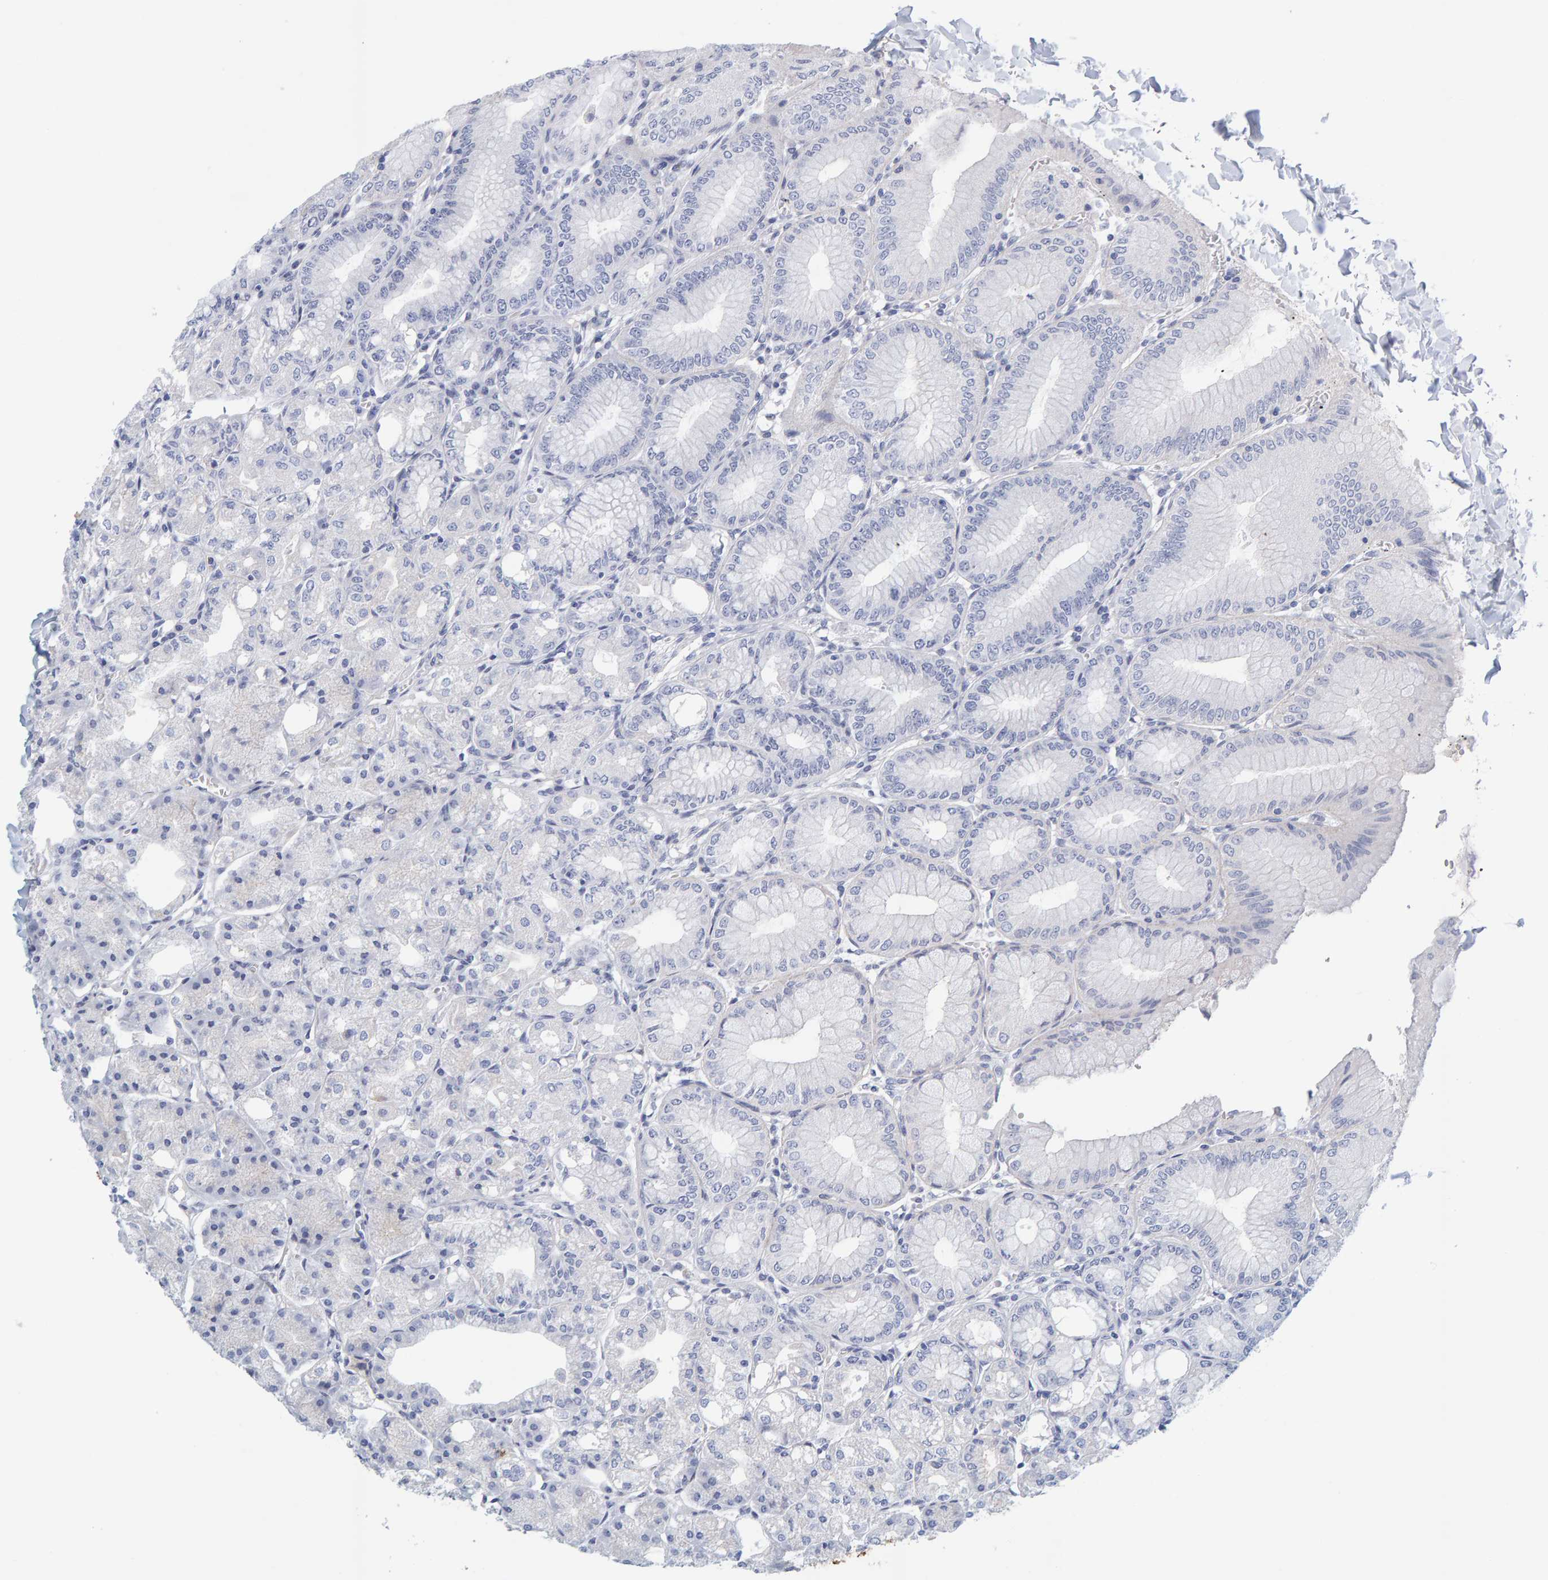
{"staining": {"intensity": "negative", "quantity": "none", "location": "none"}, "tissue": "stomach", "cell_type": "Glandular cells", "image_type": "normal", "snomed": [{"axis": "morphology", "description": "Normal tissue, NOS"}, {"axis": "topography", "description": "Stomach, lower"}], "caption": "IHC of benign human stomach exhibits no staining in glandular cells.", "gene": "MOG", "patient": {"sex": "male", "age": 71}}